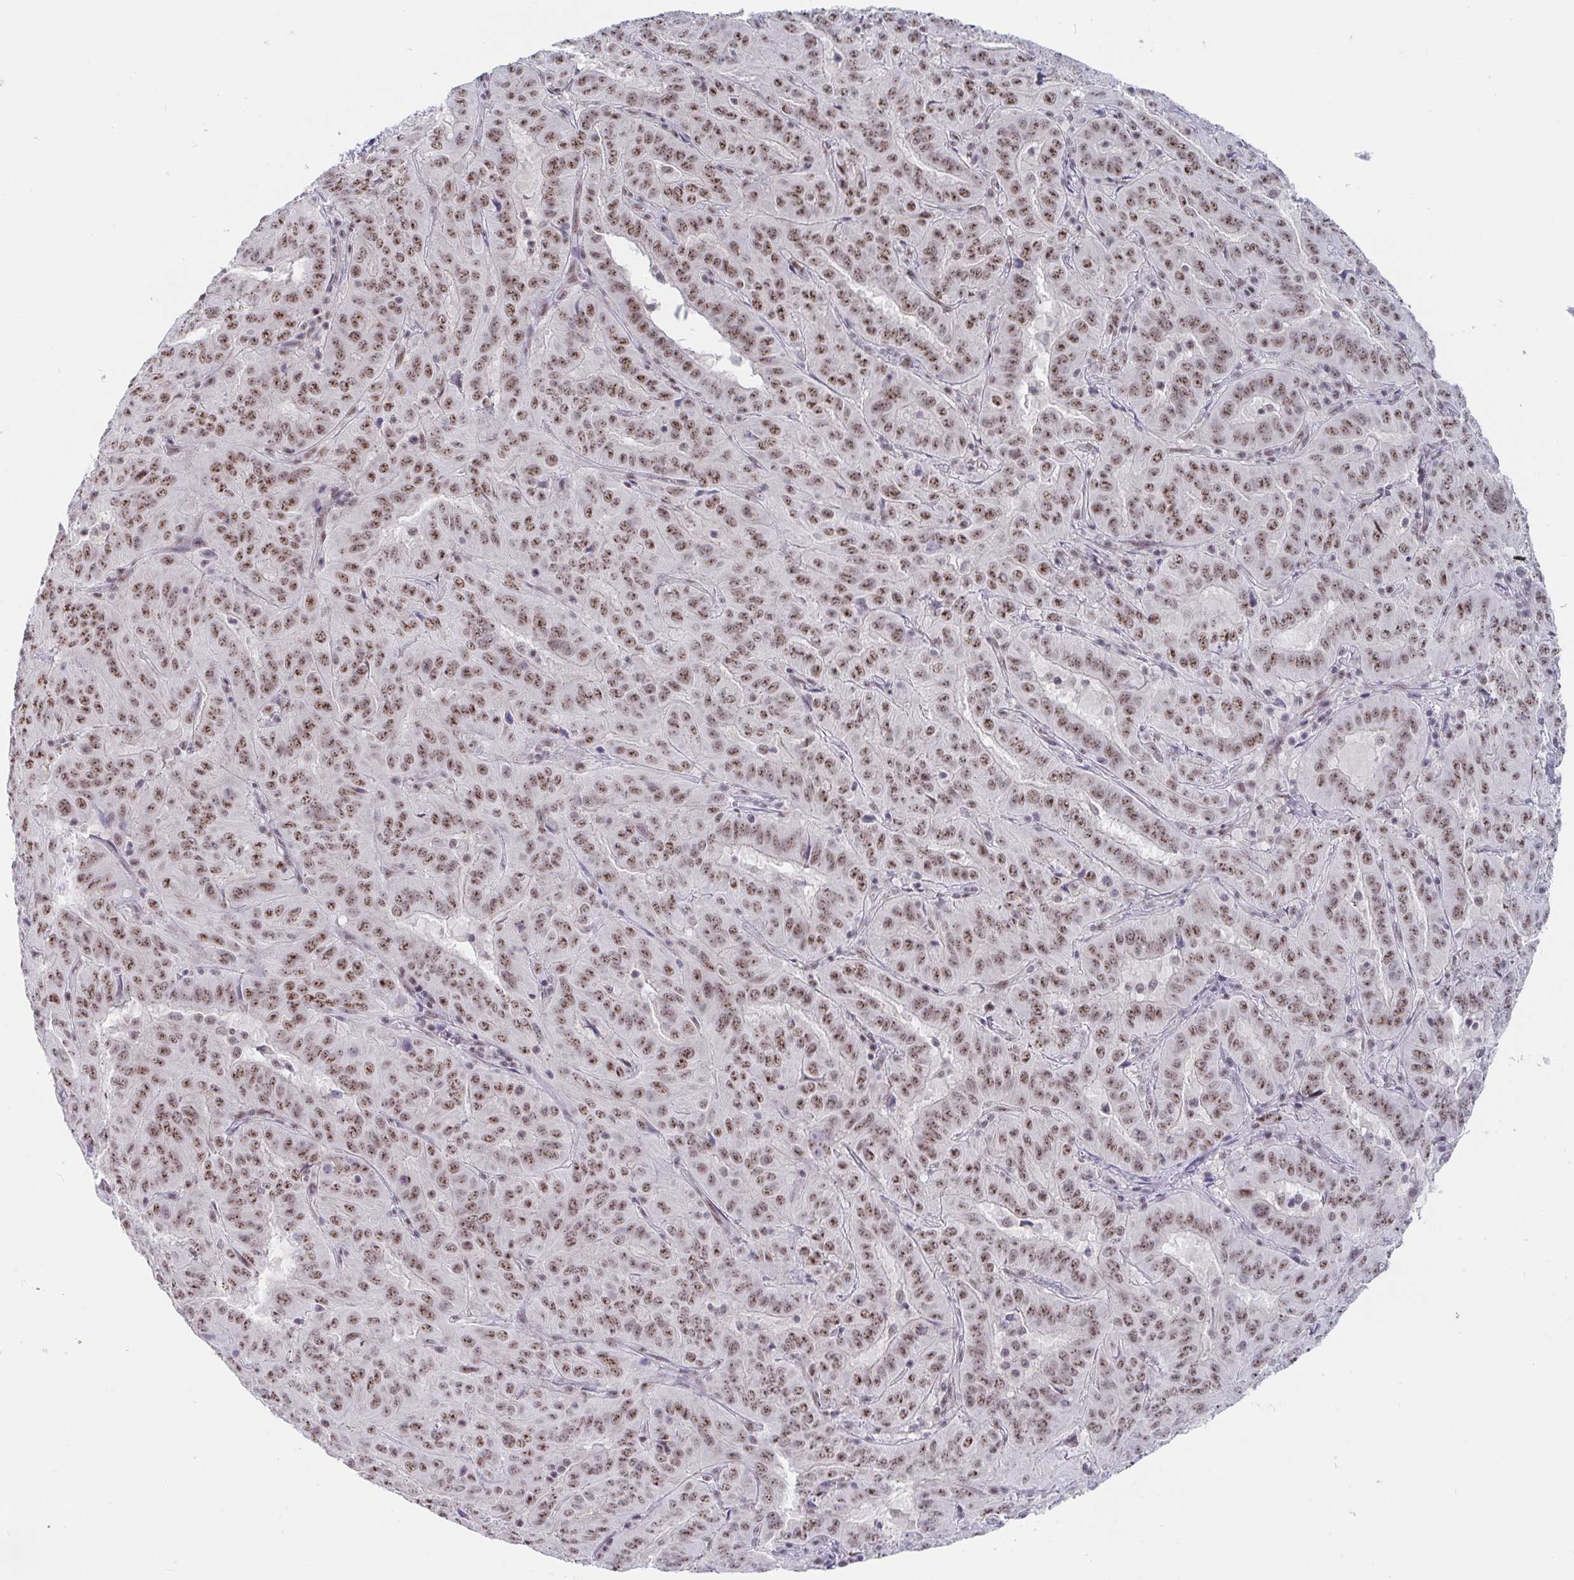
{"staining": {"intensity": "moderate", "quantity": ">75%", "location": "nuclear"}, "tissue": "pancreatic cancer", "cell_type": "Tumor cells", "image_type": "cancer", "snomed": [{"axis": "morphology", "description": "Adenocarcinoma, NOS"}, {"axis": "topography", "description": "Pancreas"}], "caption": "IHC of human adenocarcinoma (pancreatic) reveals medium levels of moderate nuclear positivity in about >75% of tumor cells.", "gene": "PRR14", "patient": {"sex": "male", "age": 63}}